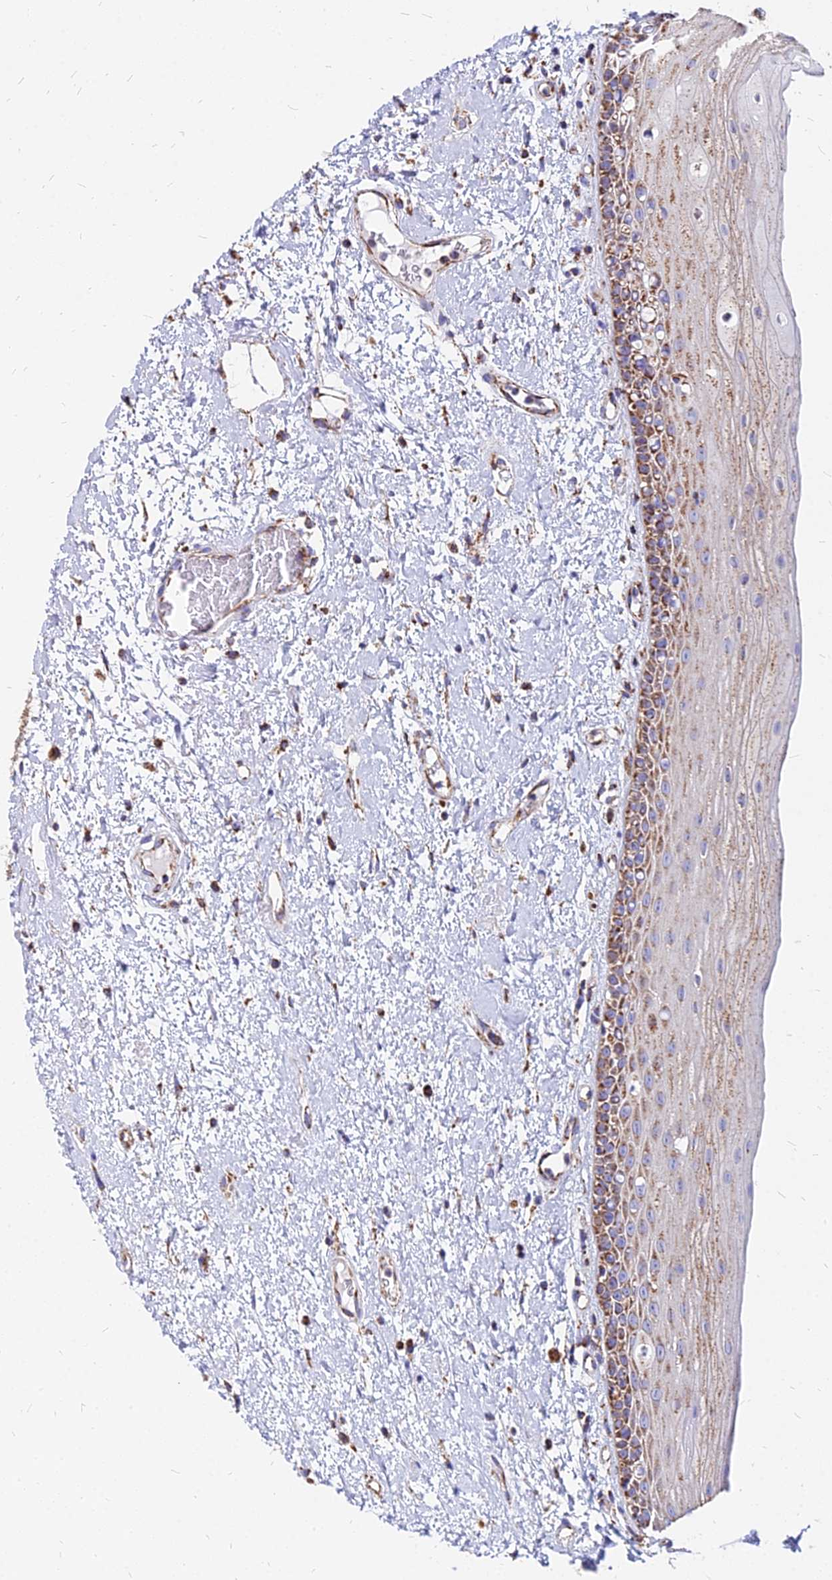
{"staining": {"intensity": "moderate", "quantity": ">75%", "location": "cytoplasmic/membranous"}, "tissue": "oral mucosa", "cell_type": "Squamous epithelial cells", "image_type": "normal", "snomed": [{"axis": "morphology", "description": "Normal tissue, NOS"}, {"axis": "topography", "description": "Oral tissue"}], "caption": "The histopathology image demonstrates staining of normal oral mucosa, revealing moderate cytoplasmic/membranous protein positivity (brown color) within squamous epithelial cells.", "gene": "DLD", "patient": {"sex": "female", "age": 76}}